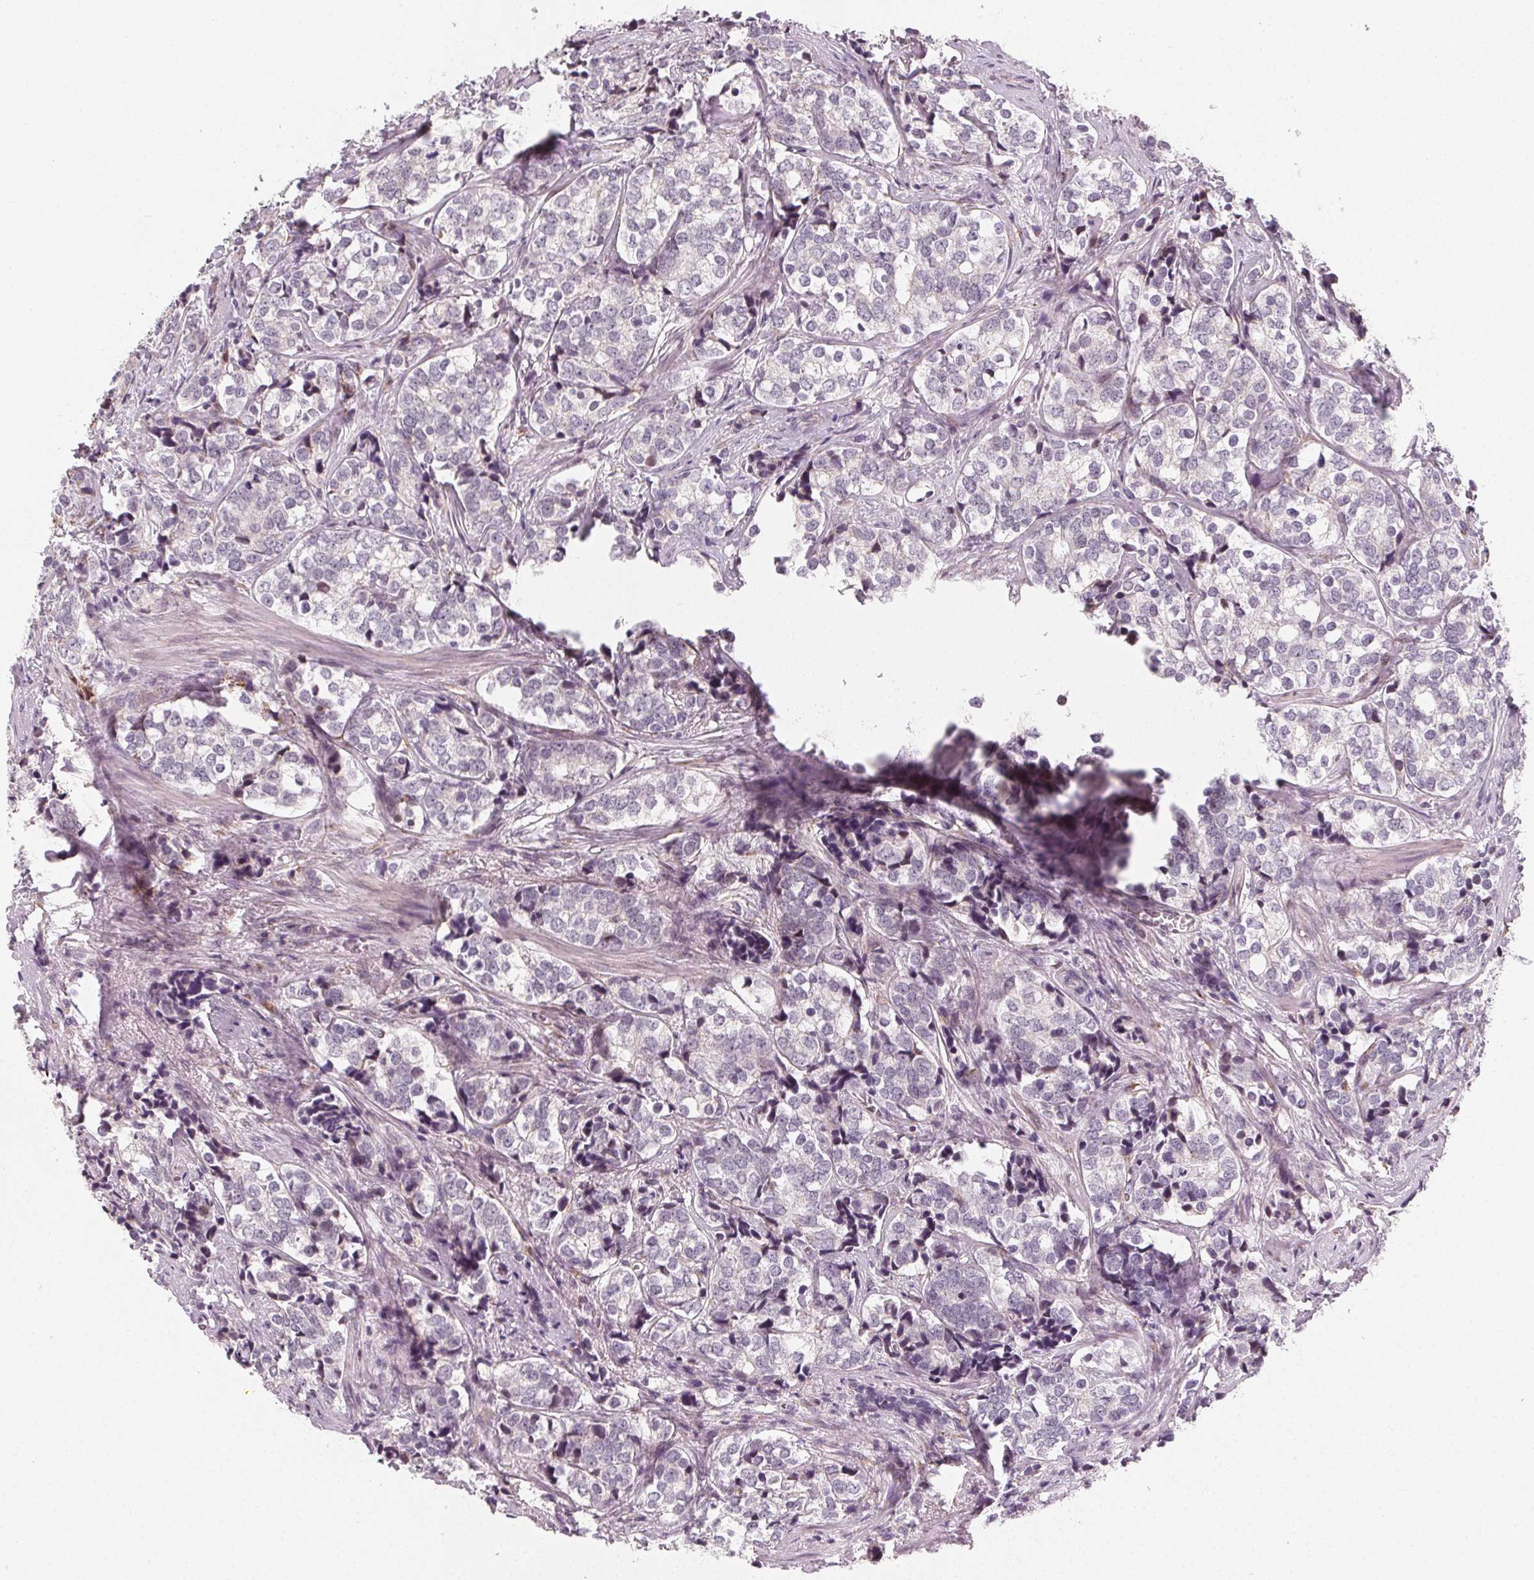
{"staining": {"intensity": "negative", "quantity": "none", "location": "none"}, "tissue": "prostate cancer", "cell_type": "Tumor cells", "image_type": "cancer", "snomed": [{"axis": "morphology", "description": "Adenocarcinoma, NOS"}, {"axis": "topography", "description": "Prostate and seminal vesicle, NOS"}], "caption": "There is no significant positivity in tumor cells of adenocarcinoma (prostate). Brightfield microscopy of immunohistochemistry (IHC) stained with DAB (3,3'-diaminobenzidine) (brown) and hematoxylin (blue), captured at high magnification.", "gene": "CCDC96", "patient": {"sex": "male", "age": 63}}